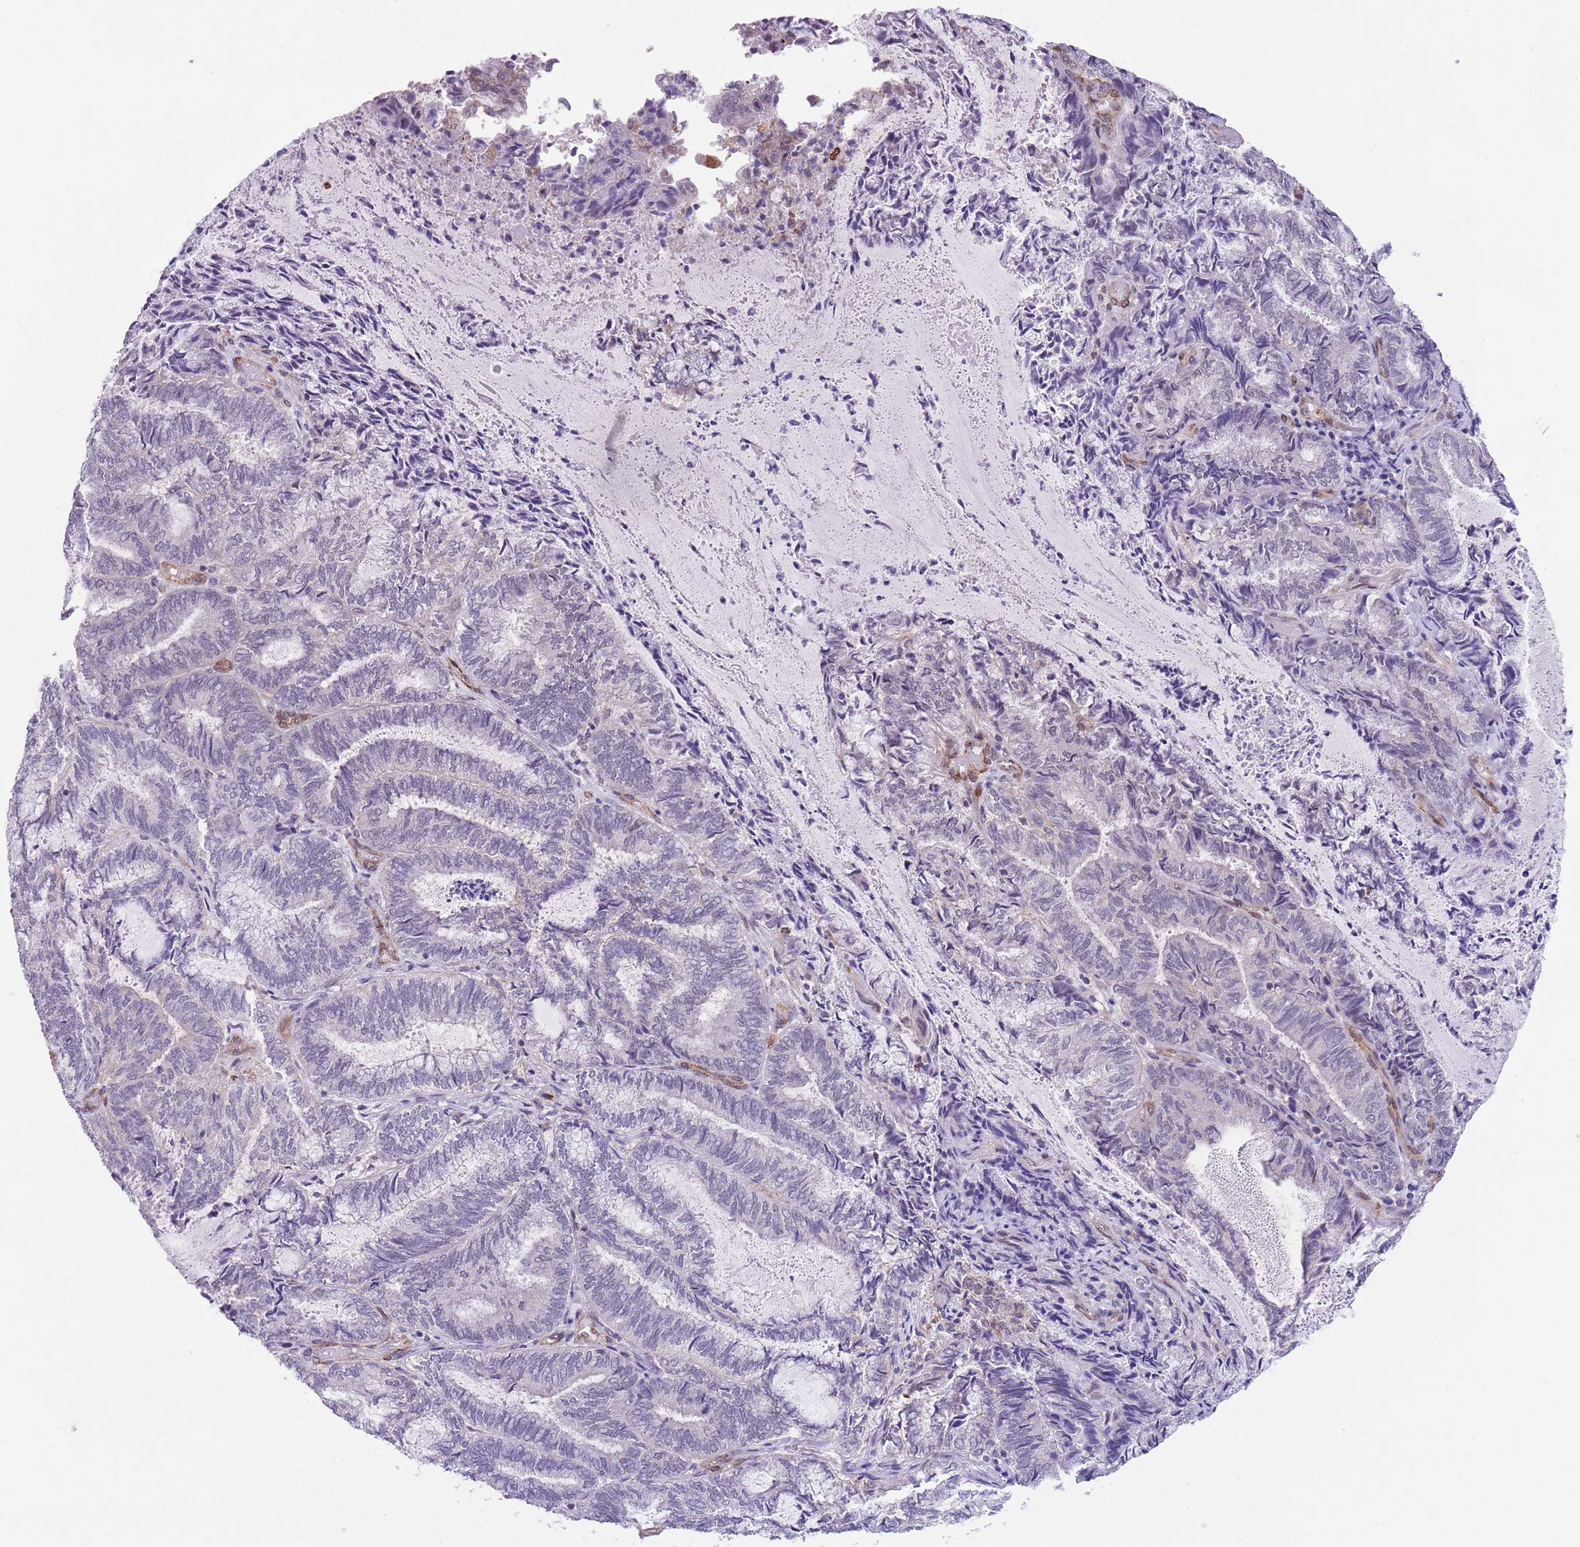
{"staining": {"intensity": "negative", "quantity": "none", "location": "none"}, "tissue": "endometrial cancer", "cell_type": "Tumor cells", "image_type": "cancer", "snomed": [{"axis": "morphology", "description": "Adenocarcinoma, NOS"}, {"axis": "topography", "description": "Endometrium"}], "caption": "This is an immunohistochemistry (IHC) histopathology image of human endometrial adenocarcinoma. There is no positivity in tumor cells.", "gene": "CREBZF", "patient": {"sex": "female", "age": 80}}